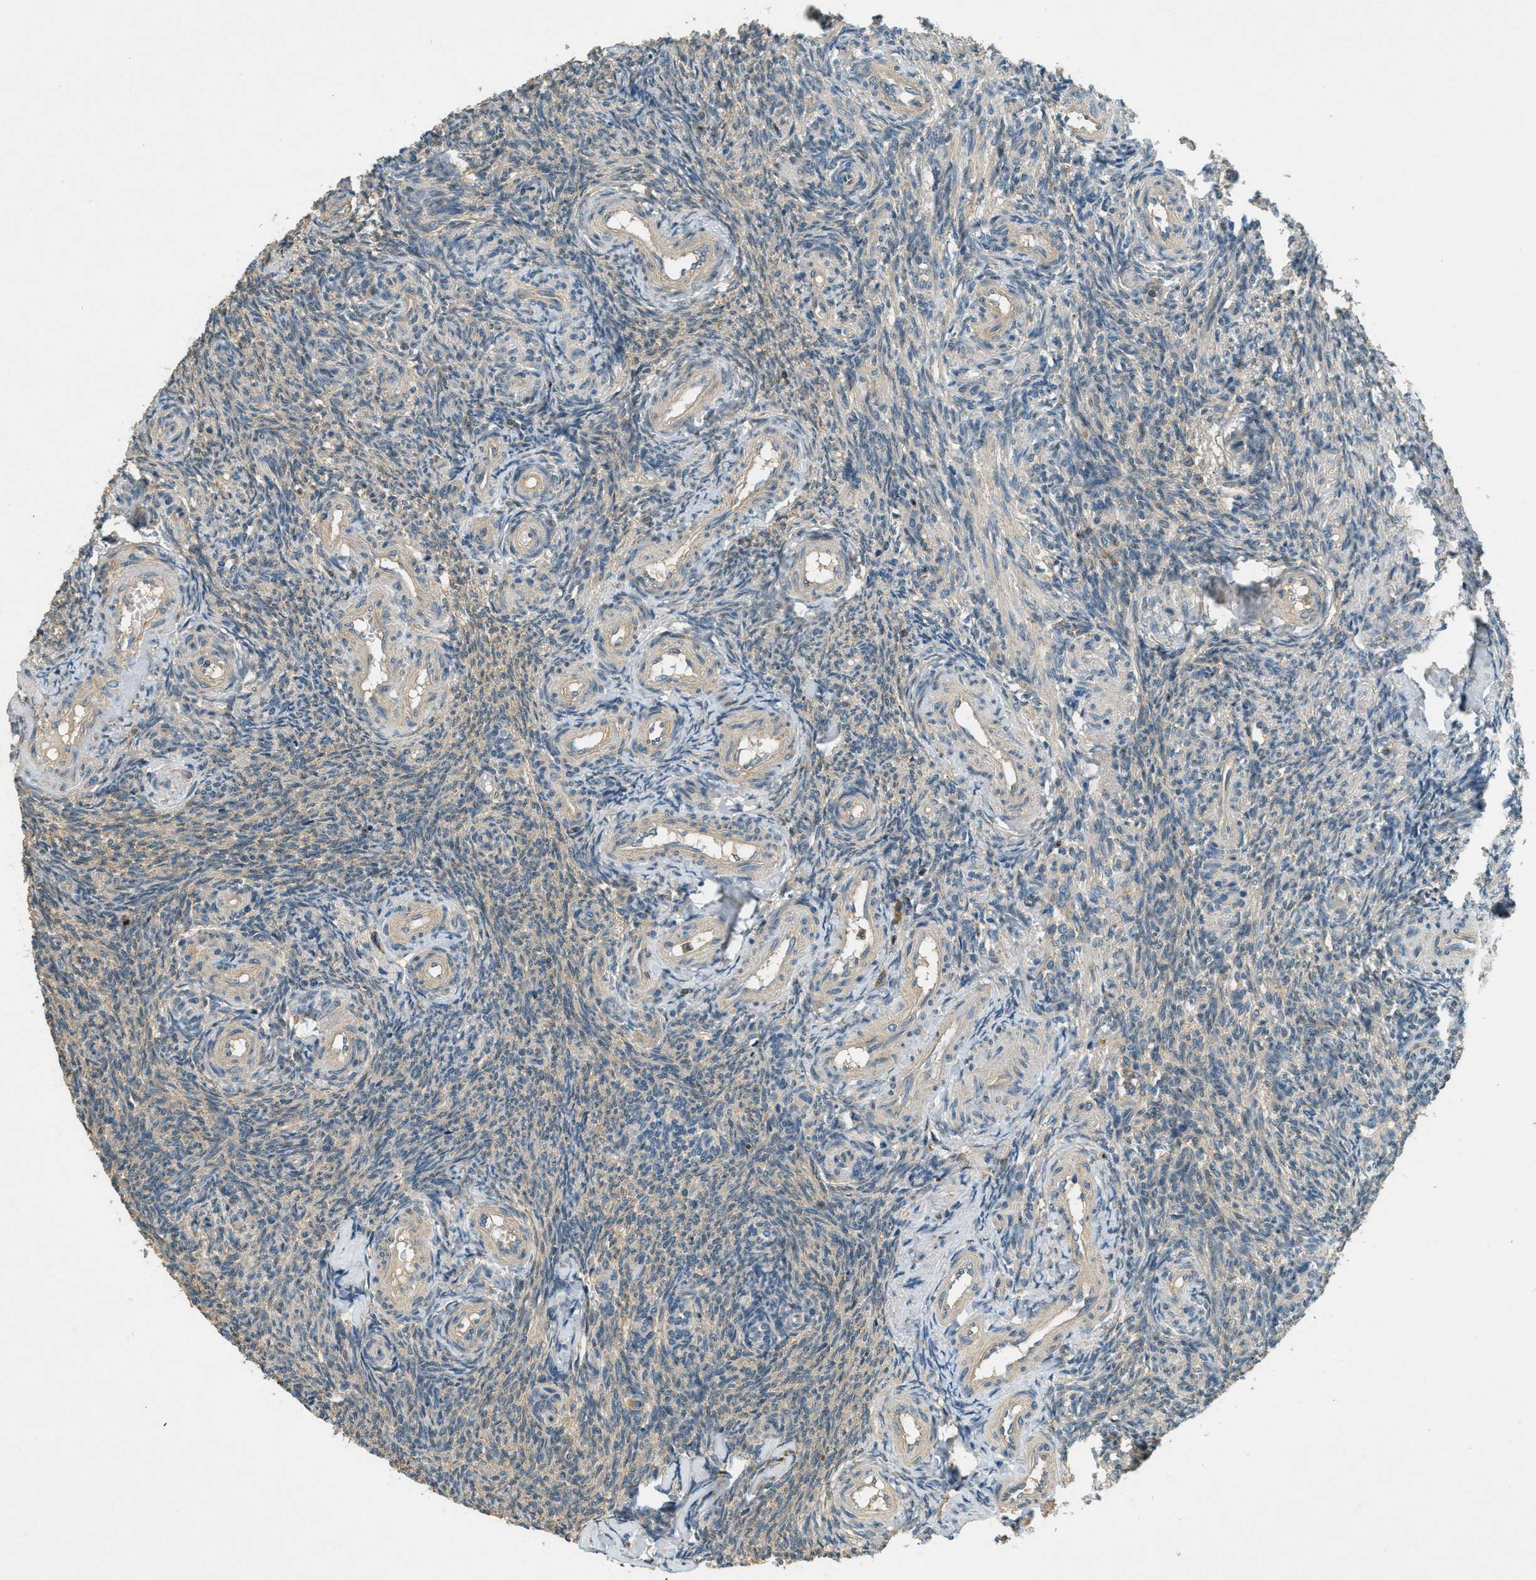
{"staining": {"intensity": "moderate", "quantity": "<25%", "location": "cytoplasmic/membranous"}, "tissue": "ovary", "cell_type": "Ovarian stroma cells", "image_type": "normal", "snomed": [{"axis": "morphology", "description": "Normal tissue, NOS"}, {"axis": "topography", "description": "Ovary"}], "caption": "This histopathology image shows normal ovary stained with immunohistochemistry to label a protein in brown. The cytoplasmic/membranous of ovarian stroma cells show moderate positivity for the protein. Nuclei are counter-stained blue.", "gene": "NUDT4B", "patient": {"sex": "female", "age": 41}}